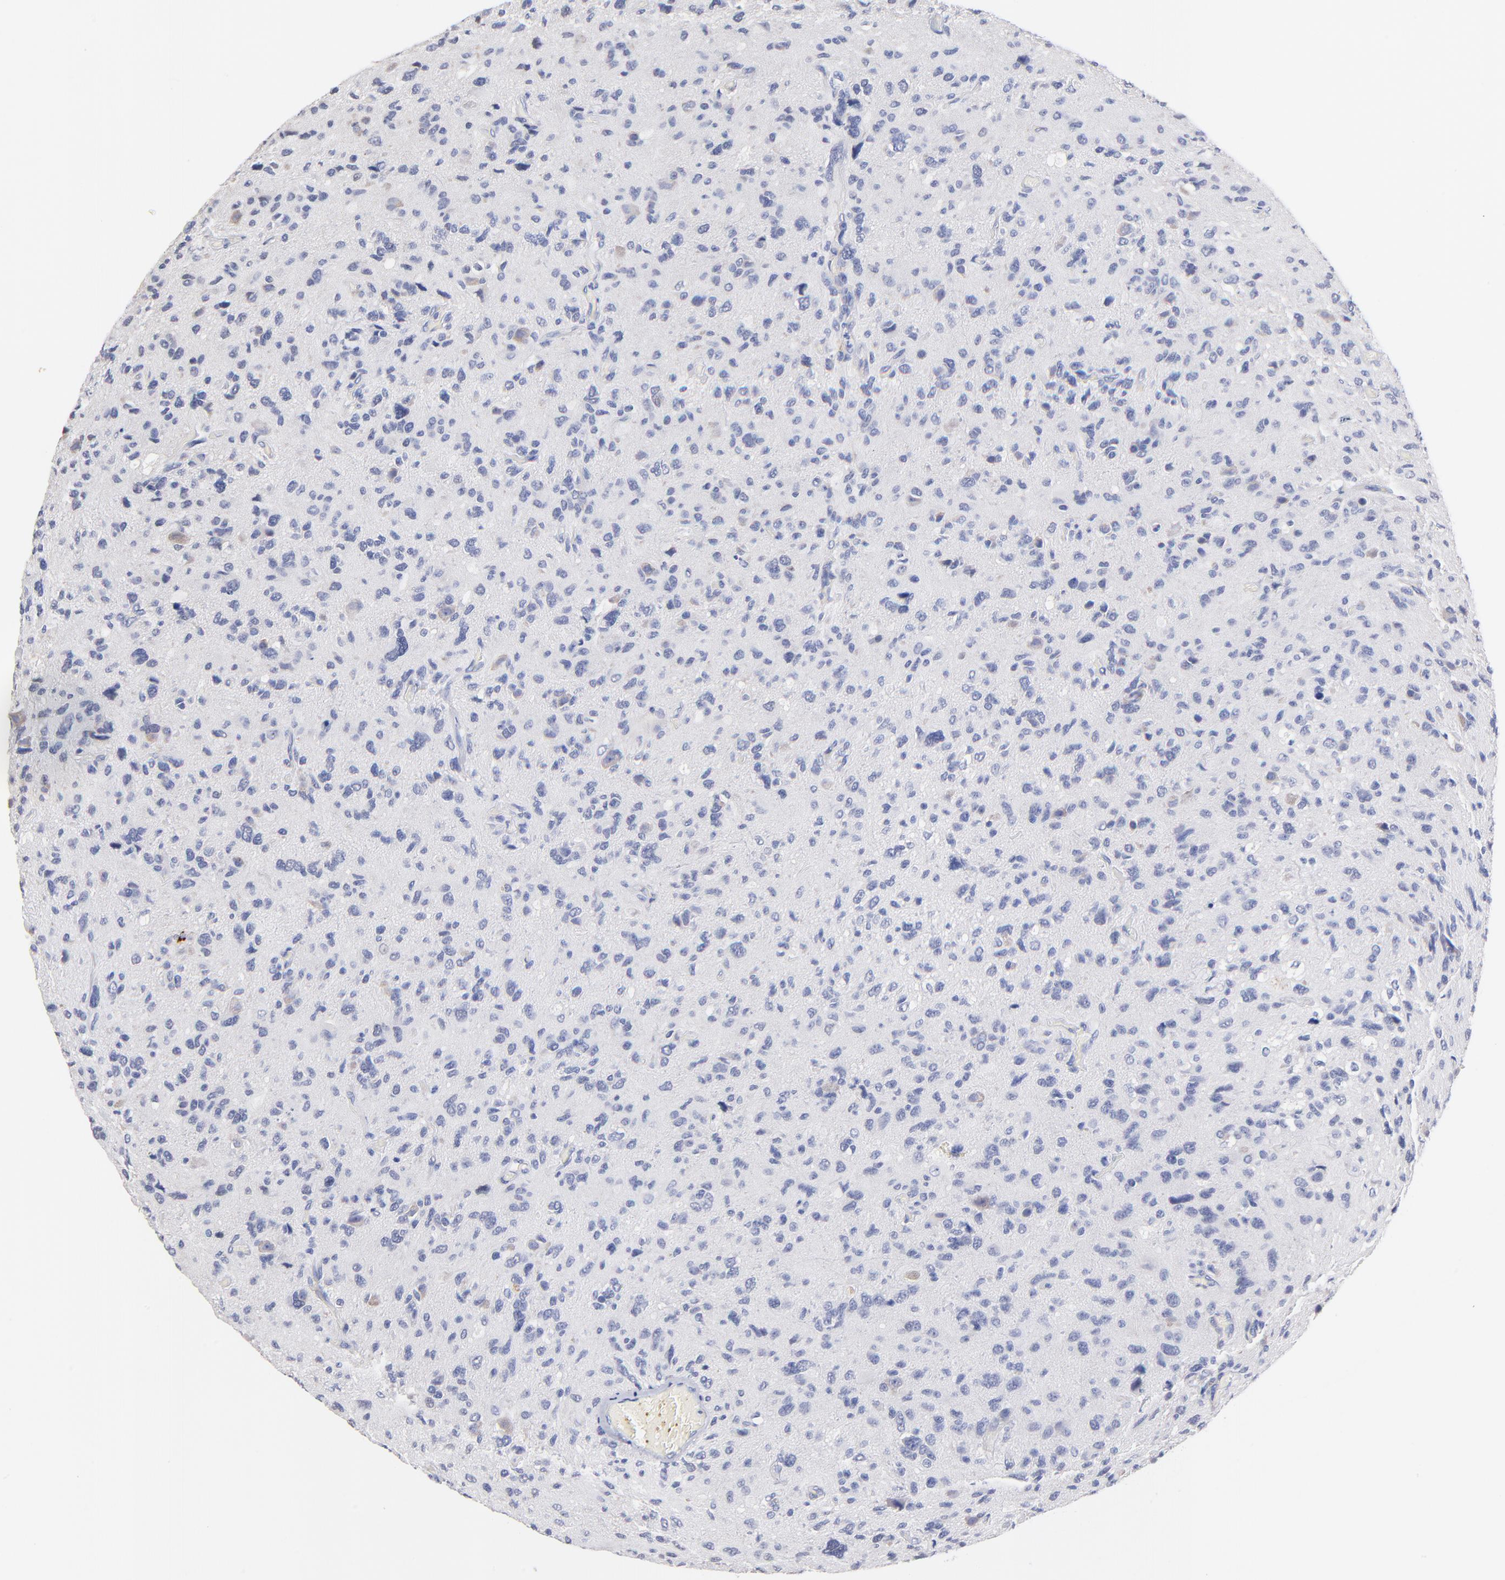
{"staining": {"intensity": "negative", "quantity": "none", "location": "none"}, "tissue": "glioma", "cell_type": "Tumor cells", "image_type": "cancer", "snomed": [{"axis": "morphology", "description": "Glioma, malignant, High grade"}, {"axis": "topography", "description": "Brain"}], "caption": "IHC micrograph of neoplastic tissue: glioma stained with DAB (3,3'-diaminobenzidine) reveals no significant protein staining in tumor cells. (Immunohistochemistry (ihc), brightfield microscopy, high magnification).", "gene": "TWNK", "patient": {"sex": "male", "age": 69}}